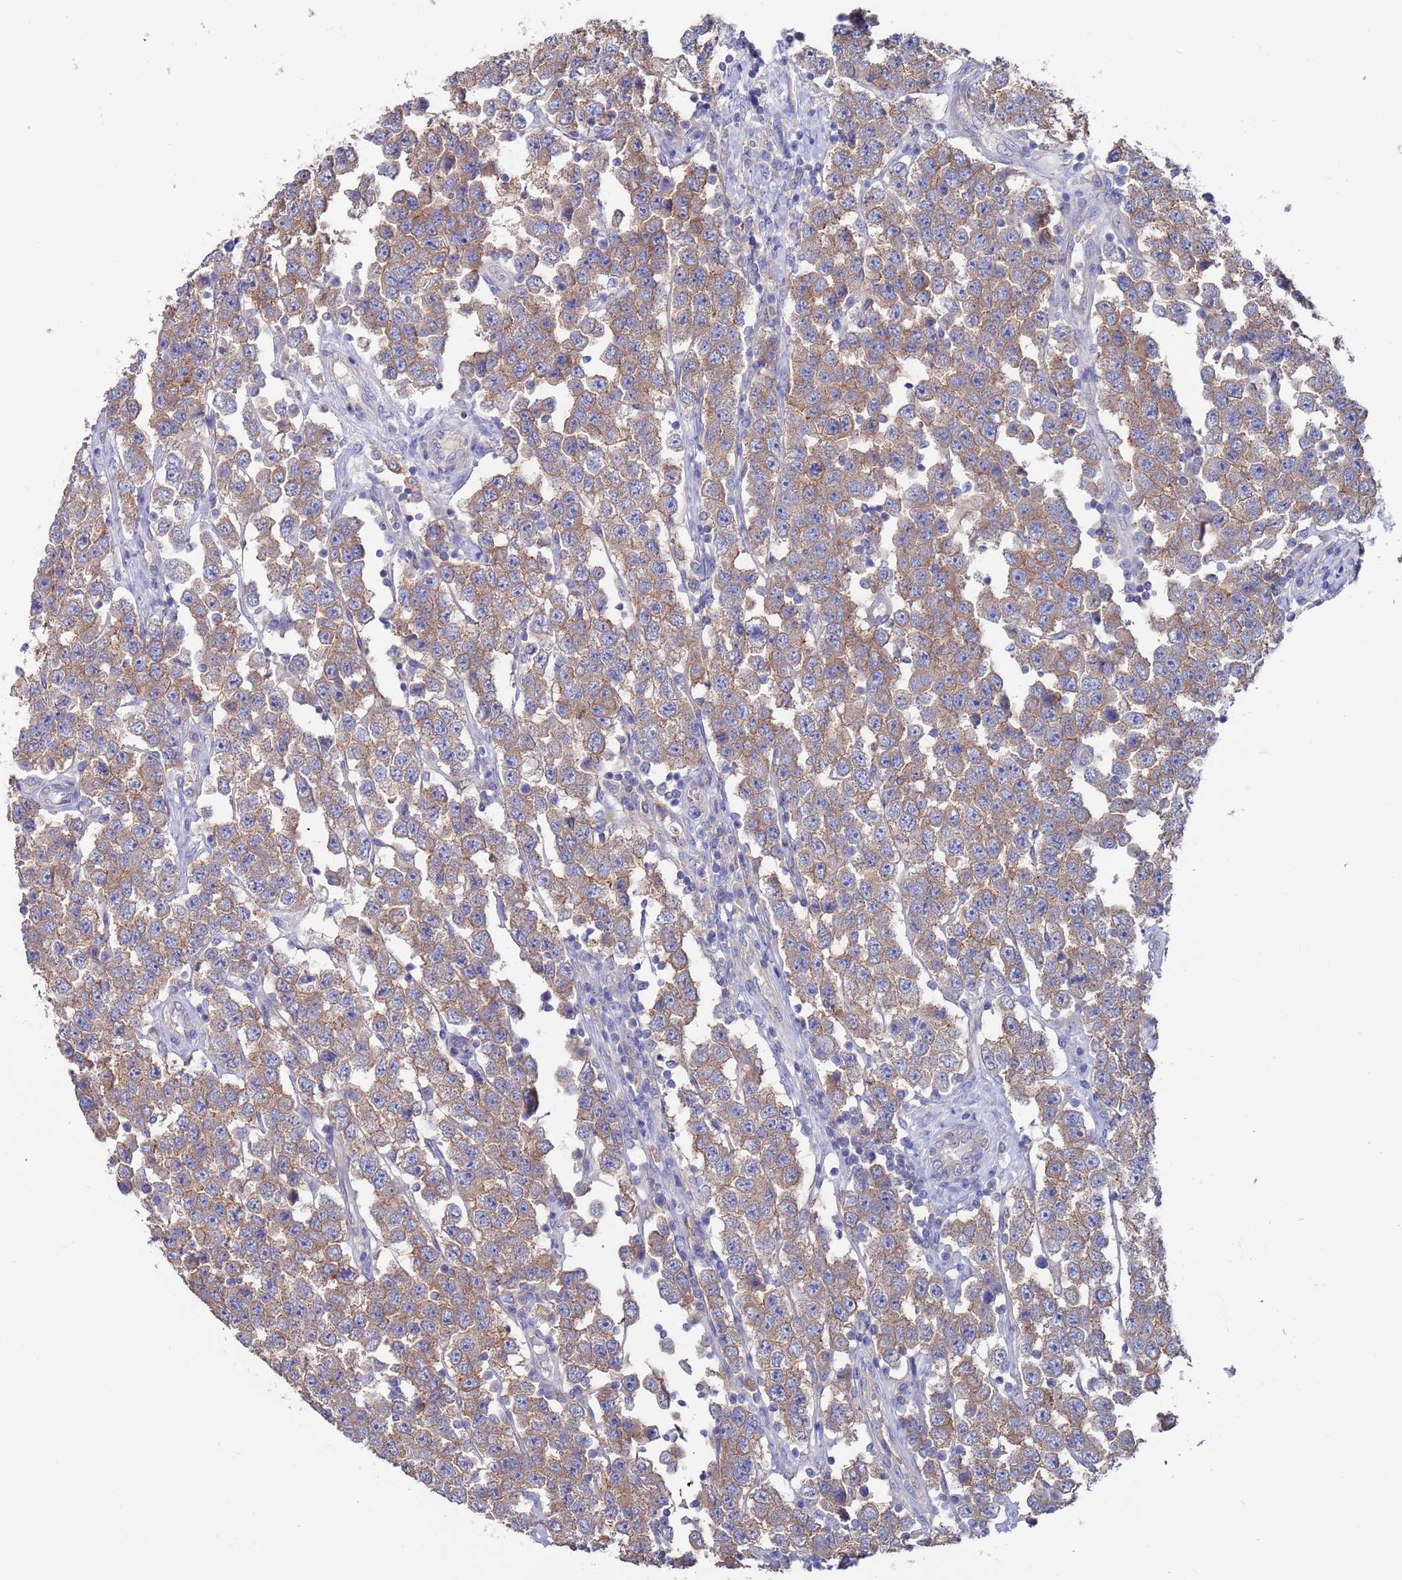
{"staining": {"intensity": "moderate", "quantity": ">75%", "location": "cytoplasmic/membranous"}, "tissue": "testis cancer", "cell_type": "Tumor cells", "image_type": "cancer", "snomed": [{"axis": "morphology", "description": "Seminoma, NOS"}, {"axis": "topography", "description": "Testis"}], "caption": "Protein staining of testis cancer (seminoma) tissue reveals moderate cytoplasmic/membranous expression in approximately >75% of tumor cells.", "gene": "KRTCAP3", "patient": {"sex": "male", "age": 28}}